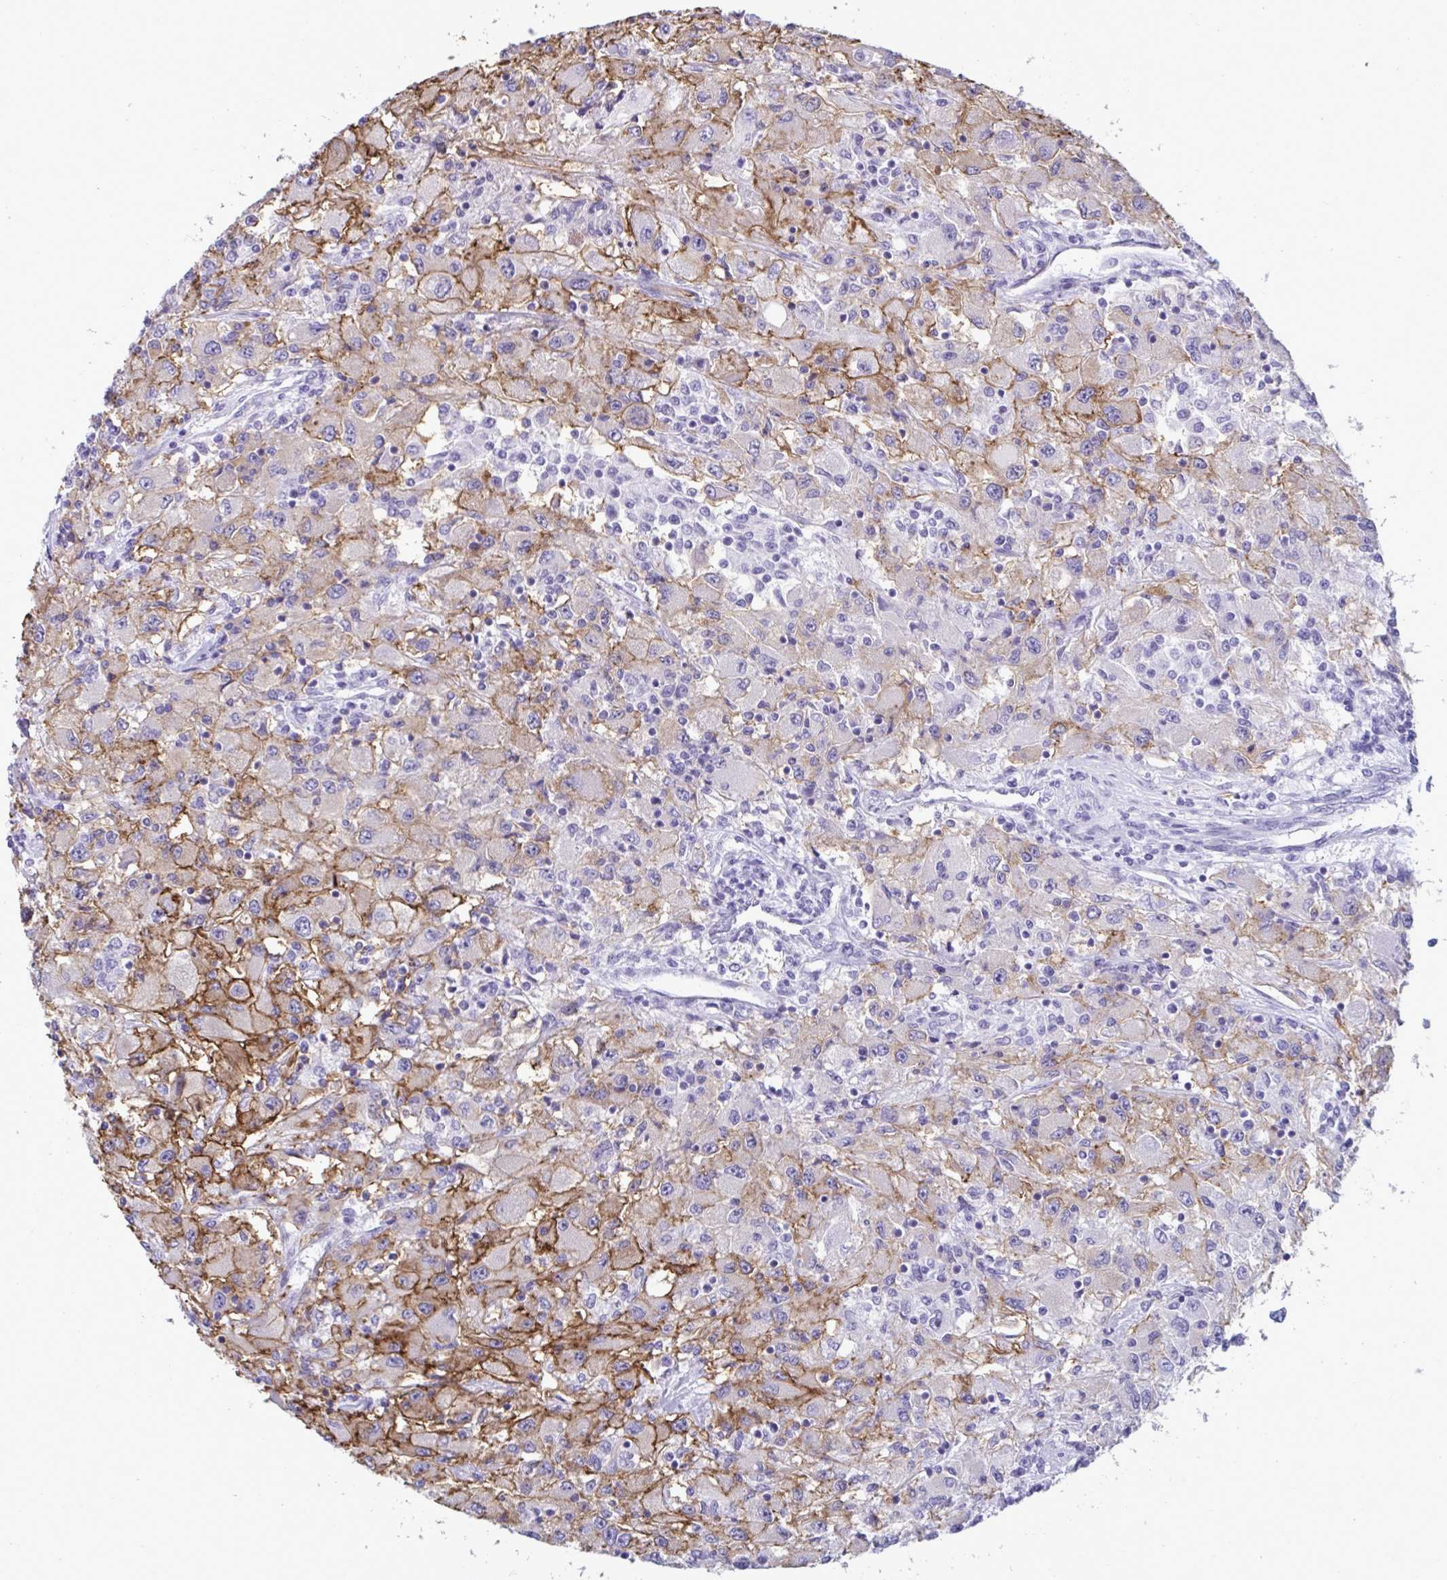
{"staining": {"intensity": "moderate", "quantity": "<25%", "location": "cytoplasmic/membranous"}, "tissue": "renal cancer", "cell_type": "Tumor cells", "image_type": "cancer", "snomed": [{"axis": "morphology", "description": "Adenocarcinoma, NOS"}, {"axis": "topography", "description": "Kidney"}], "caption": "Immunohistochemical staining of renal adenocarcinoma displays low levels of moderate cytoplasmic/membranous positivity in approximately <25% of tumor cells.", "gene": "SLC2A1", "patient": {"sex": "female", "age": 67}}